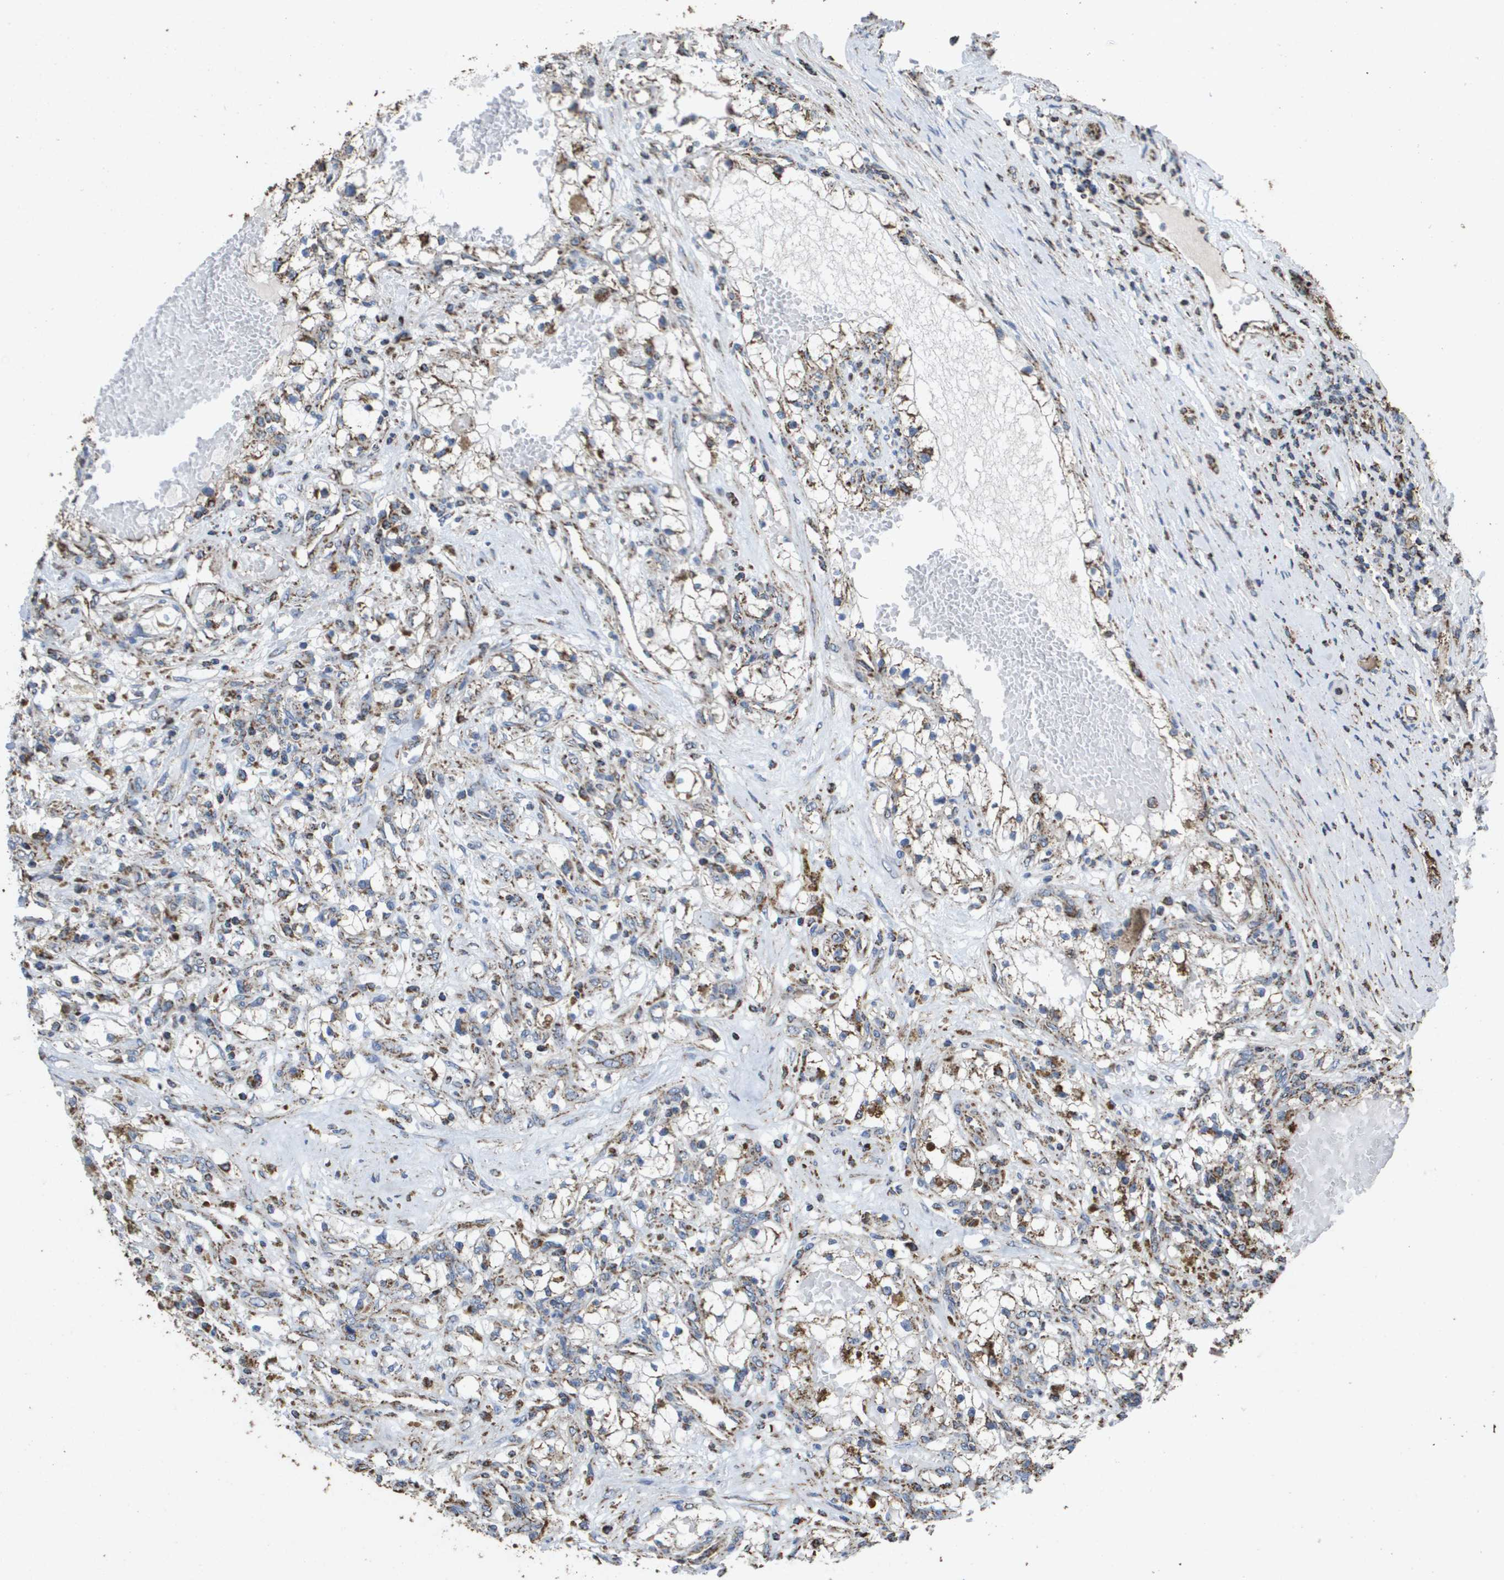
{"staining": {"intensity": "moderate", "quantity": "<25%", "location": "cytoplasmic/membranous"}, "tissue": "renal cancer", "cell_type": "Tumor cells", "image_type": "cancer", "snomed": [{"axis": "morphology", "description": "Adenocarcinoma, NOS"}, {"axis": "topography", "description": "Kidney"}], "caption": "Renal adenocarcinoma stained with DAB immunohistochemistry (IHC) displays low levels of moderate cytoplasmic/membranous positivity in approximately <25% of tumor cells. Using DAB (3,3'-diaminobenzidine) (brown) and hematoxylin (blue) stains, captured at high magnification using brightfield microscopy.", "gene": "HSPE1", "patient": {"sex": "male", "age": 68}}